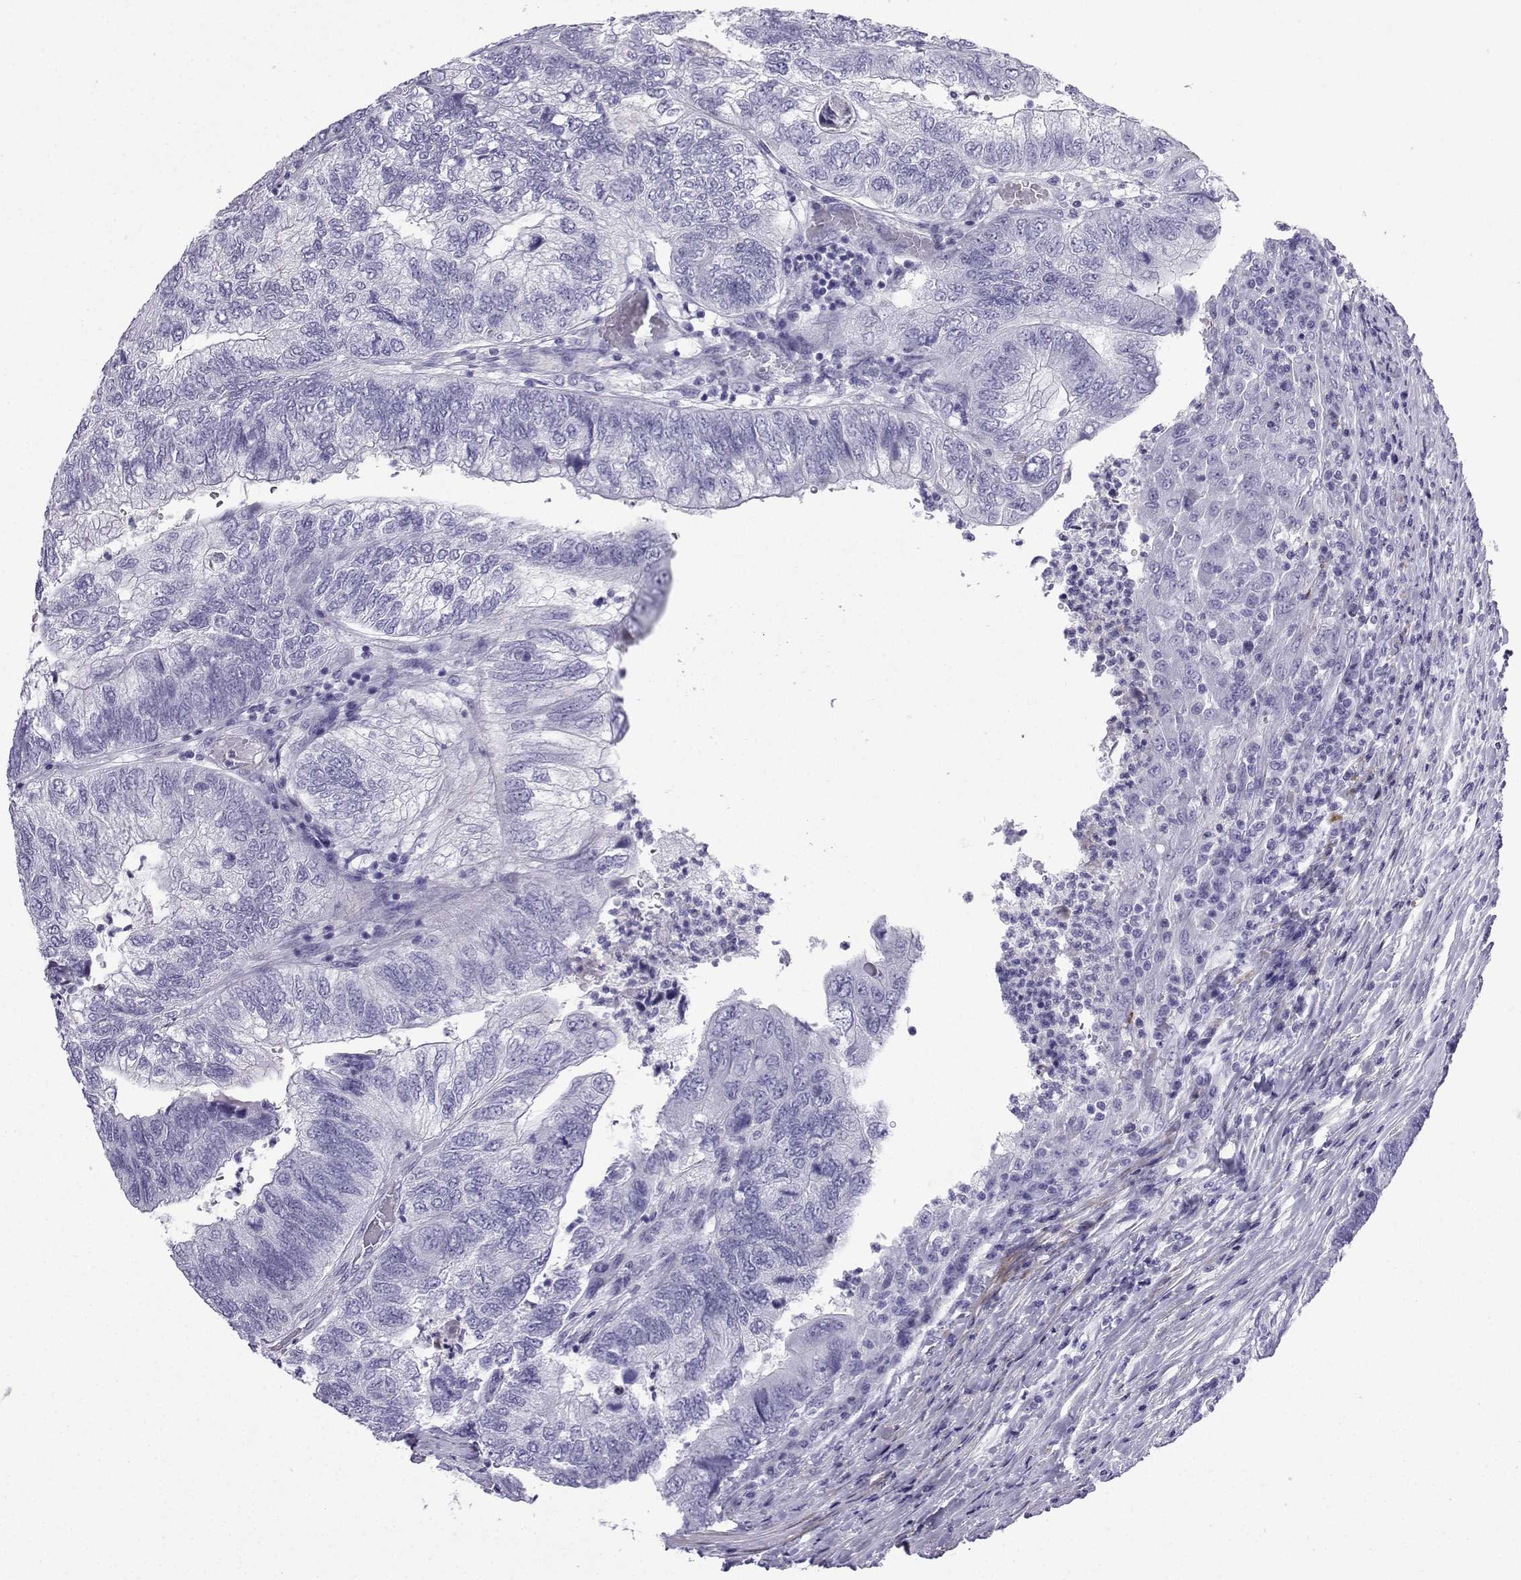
{"staining": {"intensity": "negative", "quantity": "none", "location": "none"}, "tissue": "colorectal cancer", "cell_type": "Tumor cells", "image_type": "cancer", "snomed": [{"axis": "morphology", "description": "Adenocarcinoma, NOS"}, {"axis": "topography", "description": "Colon"}], "caption": "An IHC photomicrograph of colorectal cancer is shown. There is no staining in tumor cells of colorectal cancer. The staining was performed using DAB (3,3'-diaminobenzidine) to visualize the protein expression in brown, while the nuclei were stained in blue with hematoxylin (Magnification: 20x).", "gene": "KCNF1", "patient": {"sex": "female", "age": 67}}